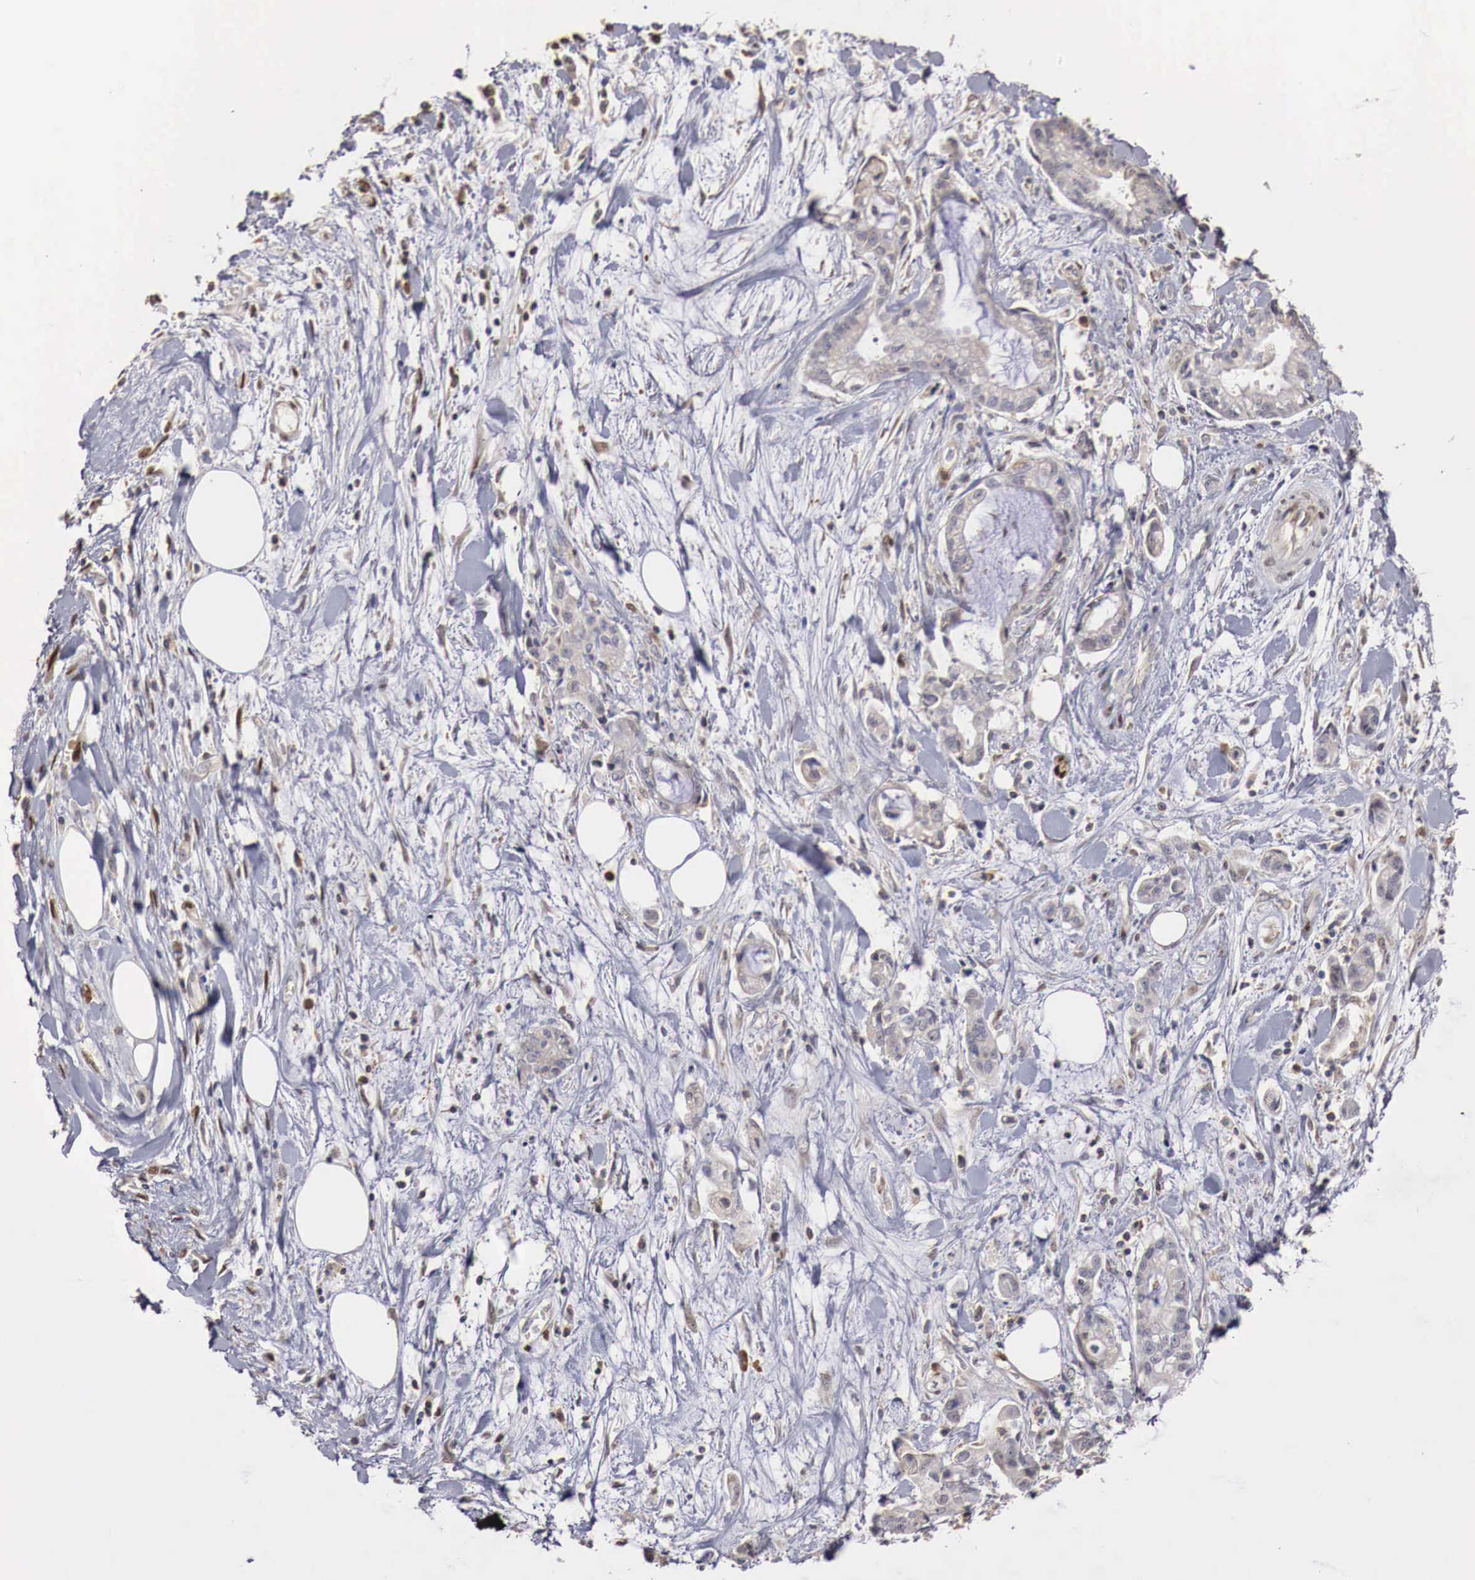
{"staining": {"intensity": "weak", "quantity": "25%-75%", "location": "cytoplasmic/membranous"}, "tissue": "liver cancer", "cell_type": "Tumor cells", "image_type": "cancer", "snomed": [{"axis": "morphology", "description": "Cholangiocarcinoma"}, {"axis": "topography", "description": "Liver"}], "caption": "Liver cancer (cholangiocarcinoma) stained with IHC displays weak cytoplasmic/membranous staining in about 25%-75% of tumor cells. The staining was performed using DAB (3,3'-diaminobenzidine), with brown indicating positive protein expression. Nuclei are stained blue with hematoxylin.", "gene": "KHDRBS2", "patient": {"sex": "male", "age": 57}}